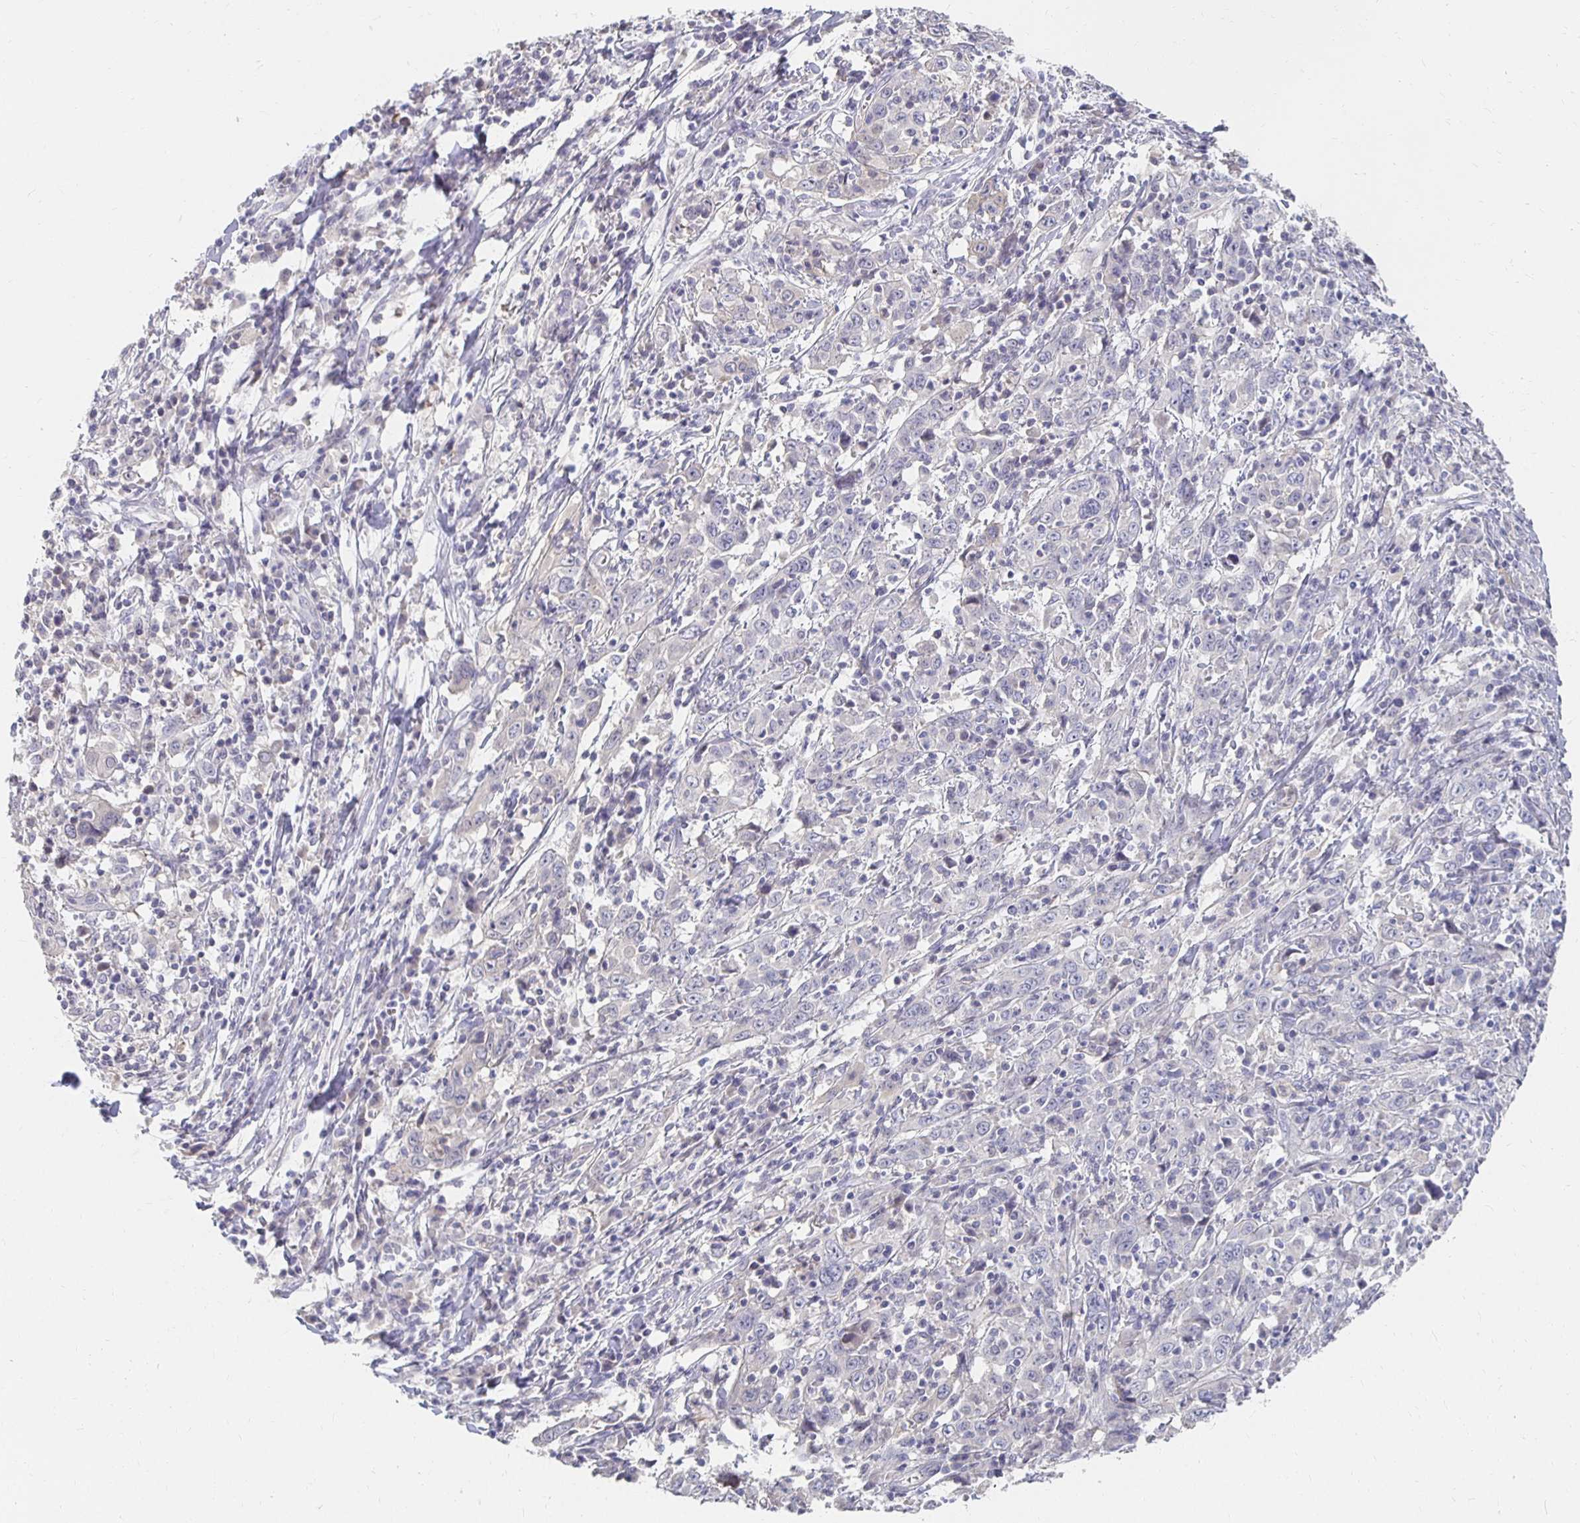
{"staining": {"intensity": "negative", "quantity": "none", "location": "none"}, "tissue": "cervical cancer", "cell_type": "Tumor cells", "image_type": "cancer", "snomed": [{"axis": "morphology", "description": "Squamous cell carcinoma, NOS"}, {"axis": "topography", "description": "Cervix"}], "caption": "Immunohistochemistry (IHC) of human cervical cancer exhibits no expression in tumor cells.", "gene": "FKRP", "patient": {"sex": "female", "age": 46}}